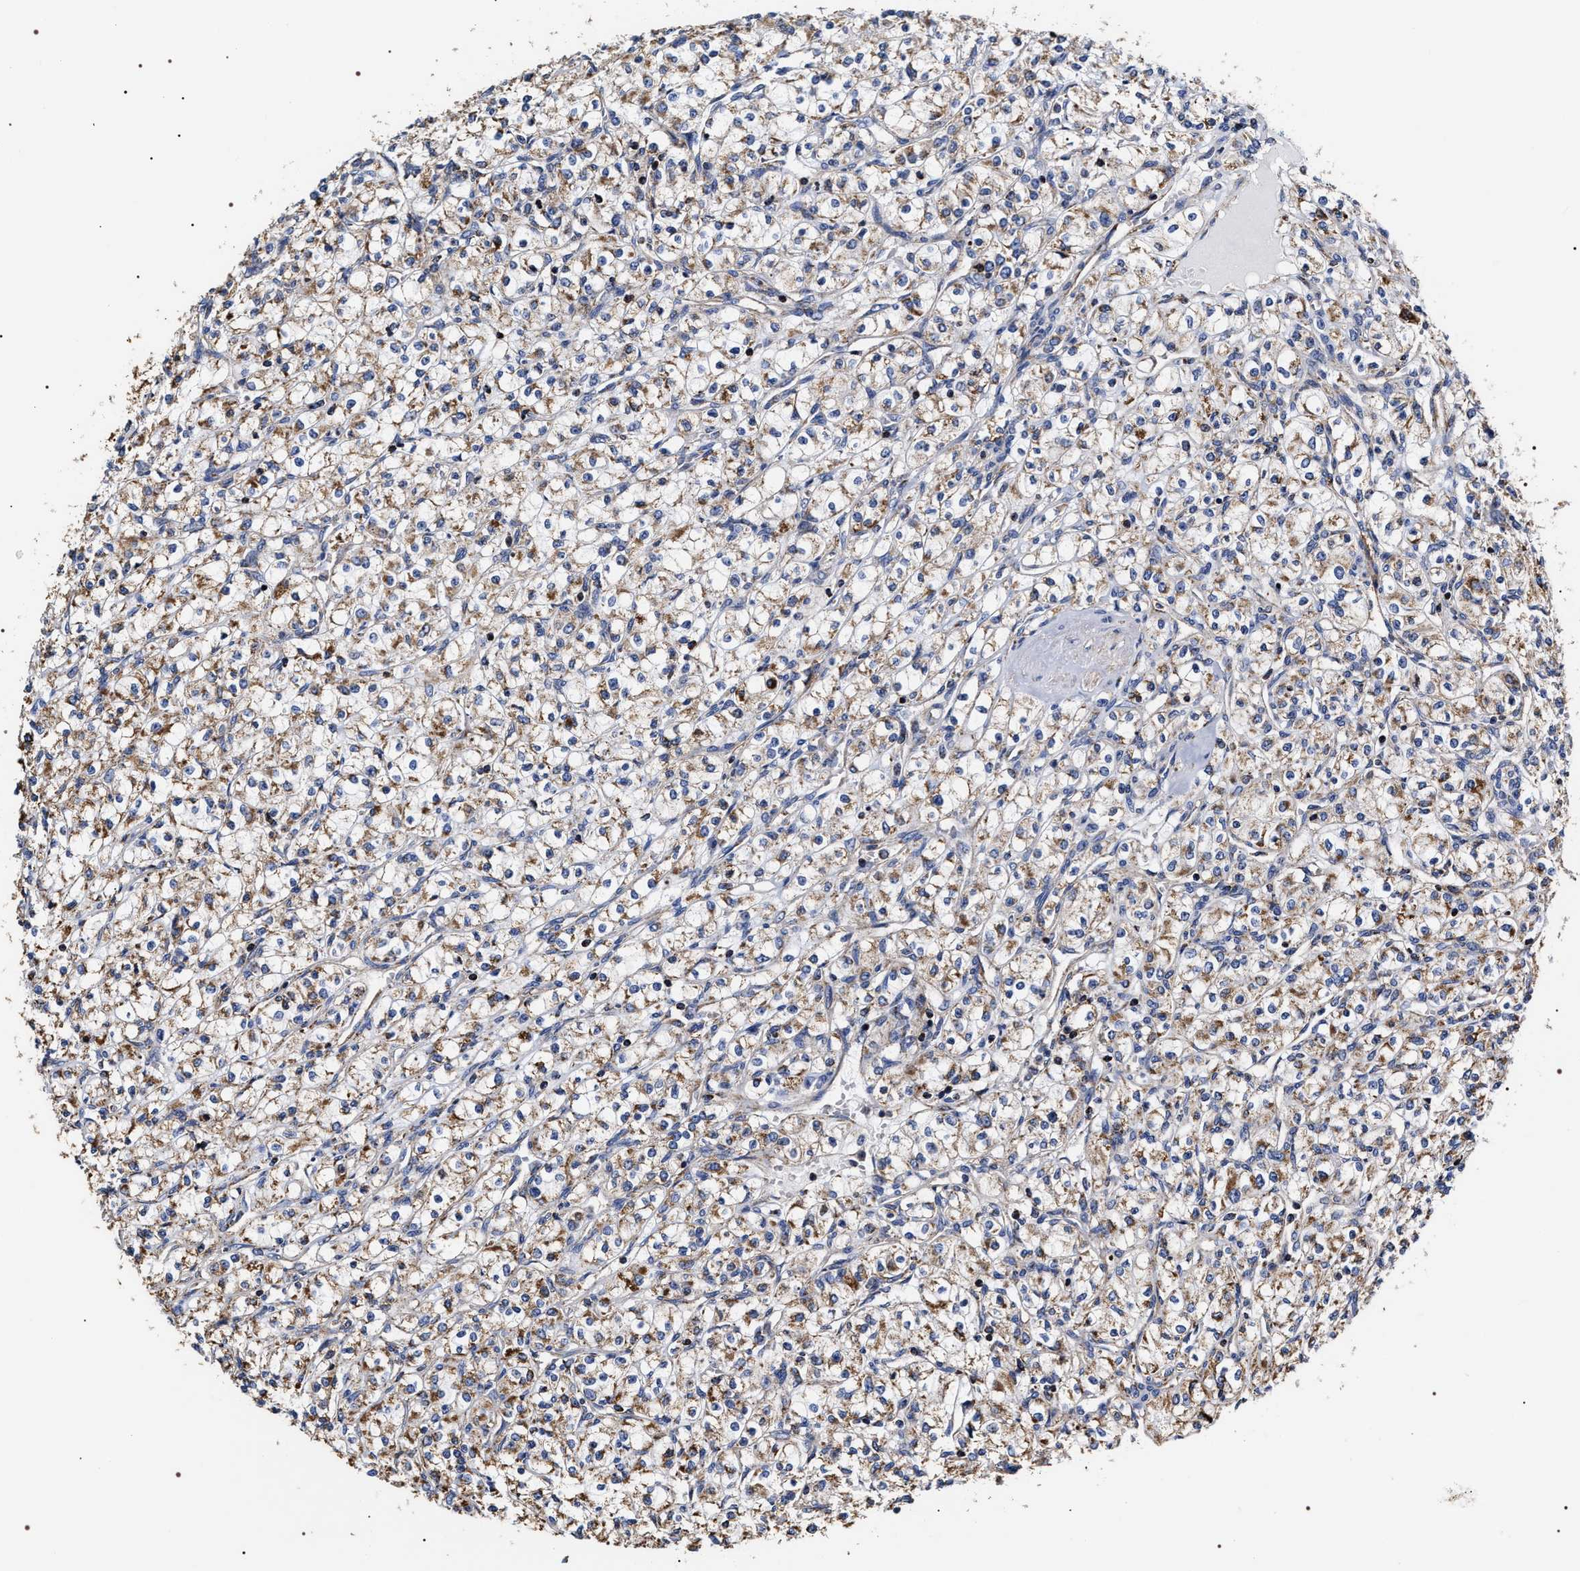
{"staining": {"intensity": "moderate", "quantity": ">75%", "location": "cytoplasmic/membranous"}, "tissue": "renal cancer", "cell_type": "Tumor cells", "image_type": "cancer", "snomed": [{"axis": "morphology", "description": "Adenocarcinoma, NOS"}, {"axis": "topography", "description": "Kidney"}], "caption": "Renal cancer stained with DAB immunohistochemistry (IHC) exhibits medium levels of moderate cytoplasmic/membranous staining in about >75% of tumor cells.", "gene": "COG5", "patient": {"sex": "male", "age": 77}}